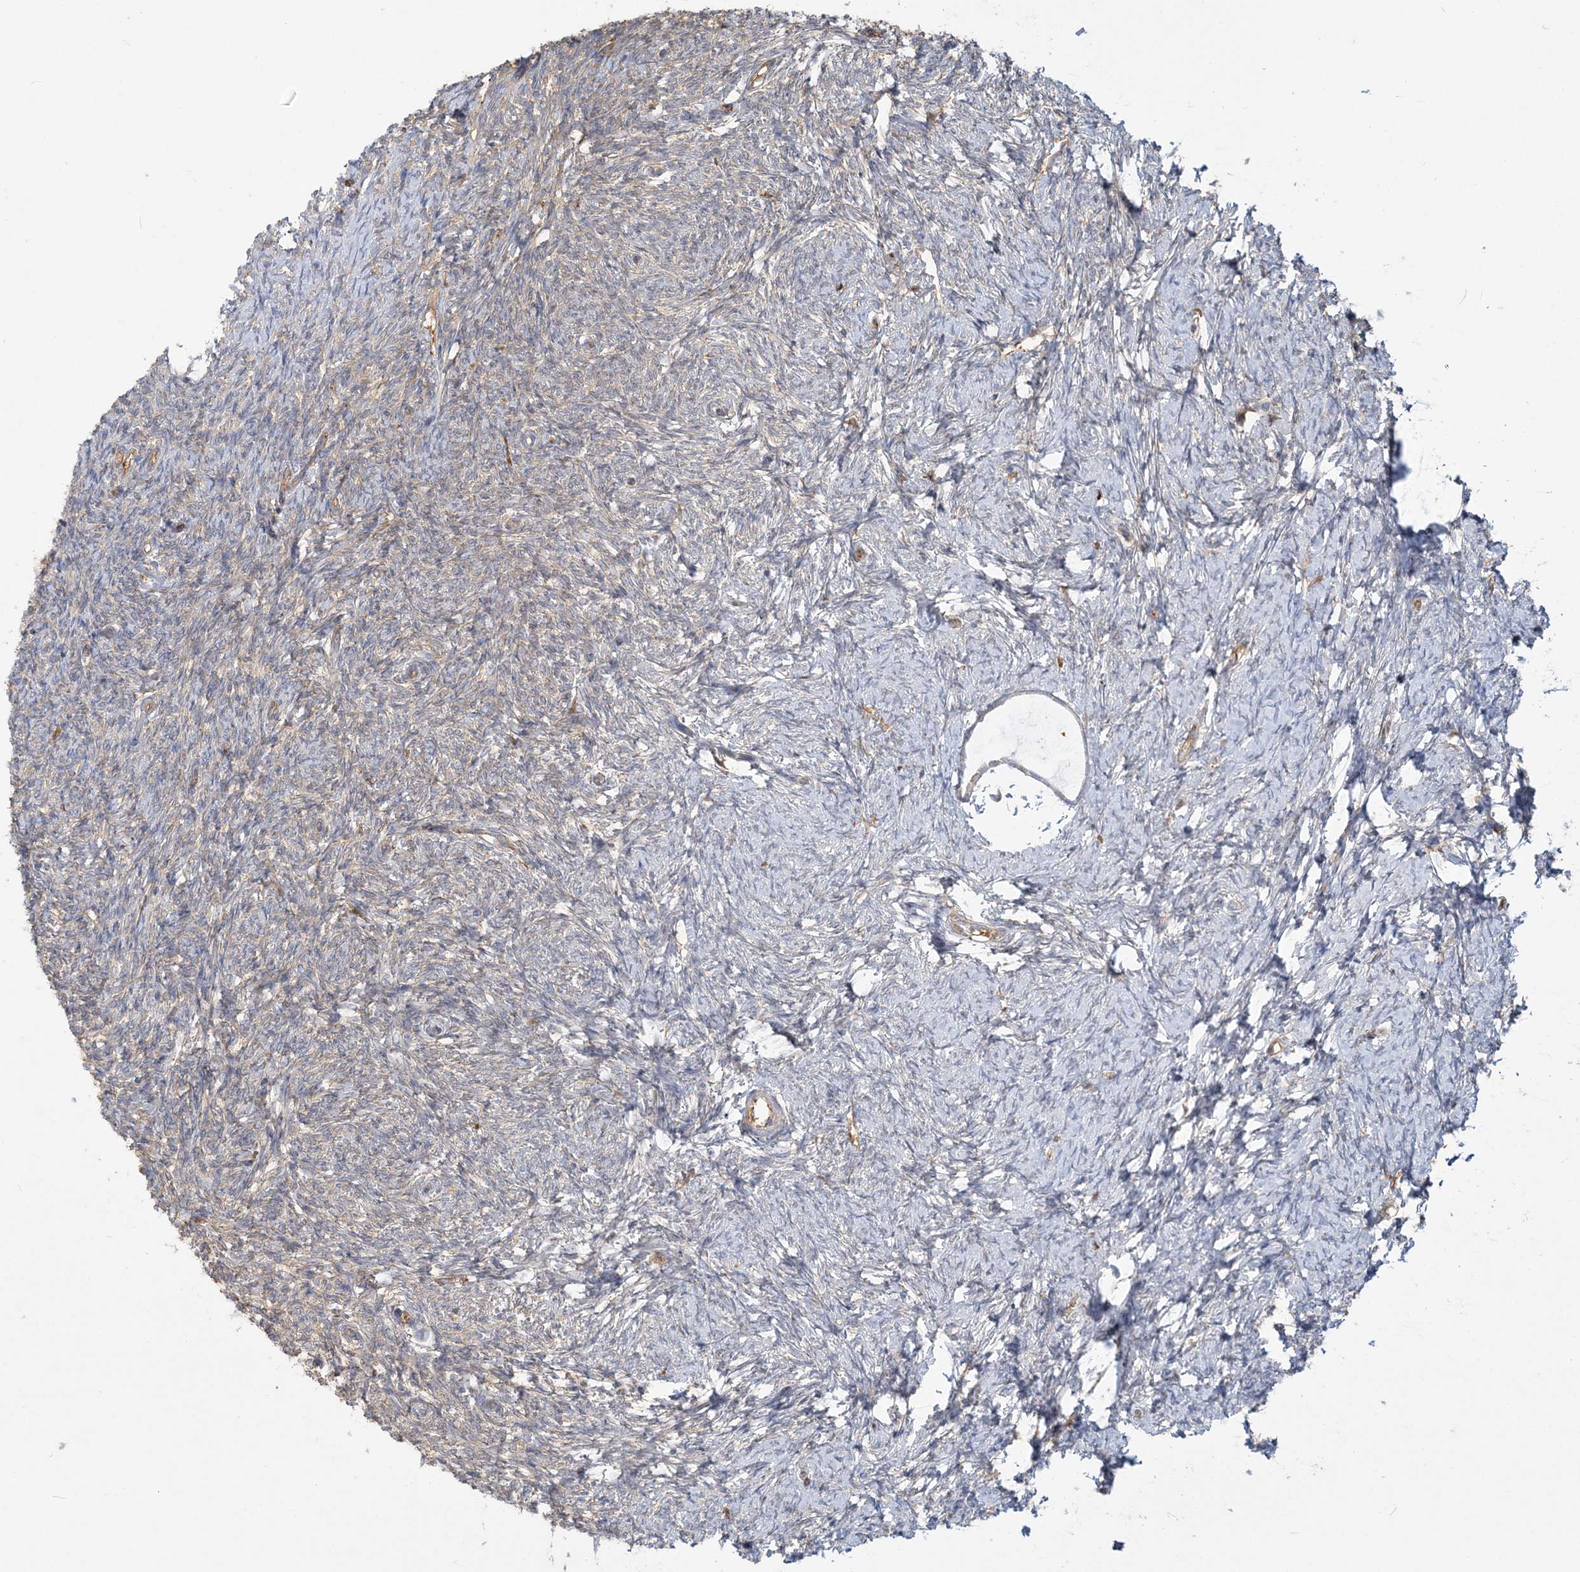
{"staining": {"intensity": "weak", "quantity": "<25%", "location": "cytoplasmic/membranous"}, "tissue": "ovary", "cell_type": "Follicle cells", "image_type": "normal", "snomed": [{"axis": "morphology", "description": "Normal tissue, NOS"}, {"axis": "morphology", "description": "Cyst, NOS"}, {"axis": "topography", "description": "Ovary"}], "caption": "An IHC photomicrograph of benign ovary is shown. There is no staining in follicle cells of ovary. The staining is performed using DAB (3,3'-diaminobenzidine) brown chromogen with nuclei counter-stained in using hematoxylin.", "gene": "ANKS1A", "patient": {"sex": "female", "age": 33}}